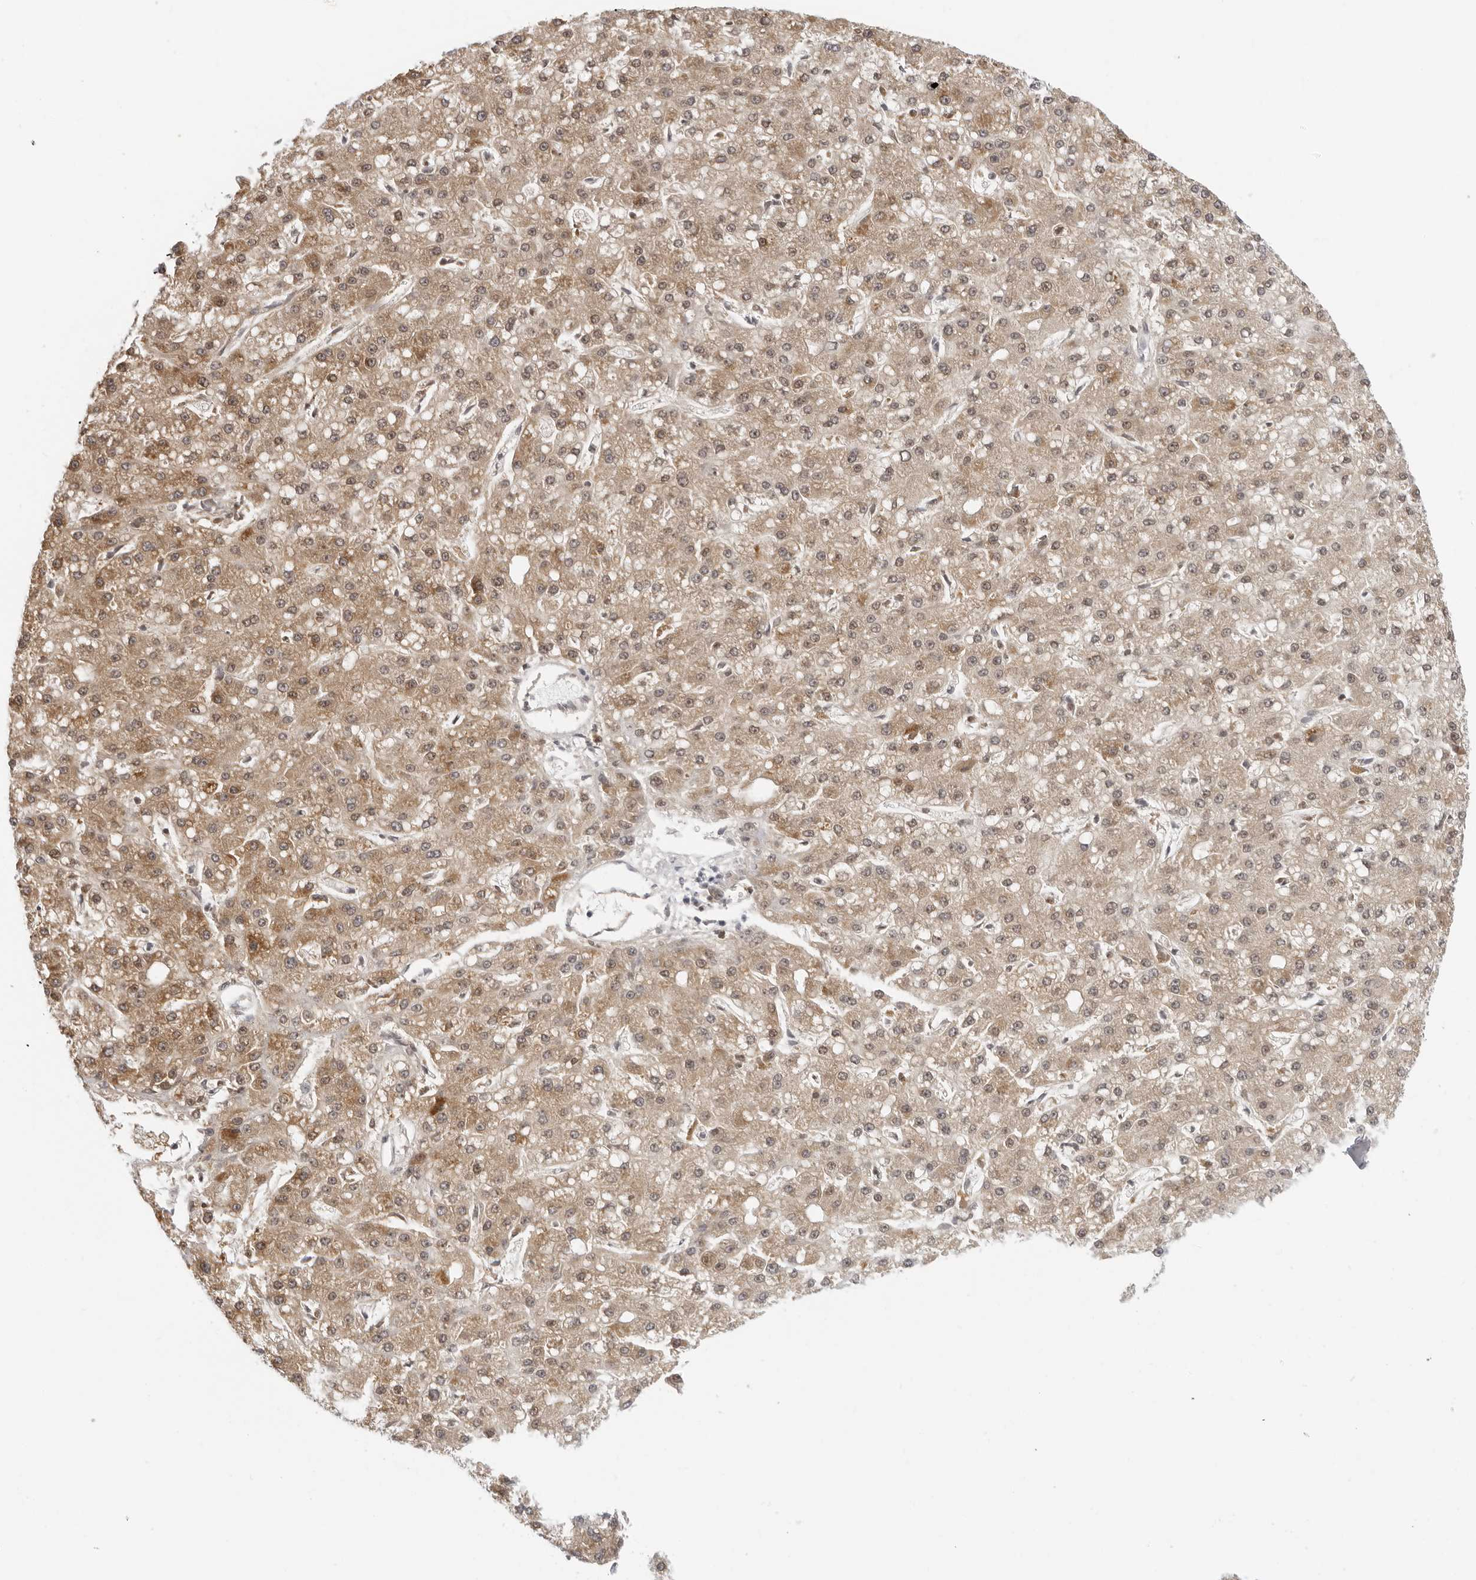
{"staining": {"intensity": "moderate", "quantity": ">75%", "location": "cytoplasmic/membranous,nuclear"}, "tissue": "liver cancer", "cell_type": "Tumor cells", "image_type": "cancer", "snomed": [{"axis": "morphology", "description": "Carcinoma, Hepatocellular, NOS"}, {"axis": "topography", "description": "Liver"}], "caption": "Moderate cytoplasmic/membranous and nuclear staining for a protein is seen in about >75% of tumor cells of liver hepatocellular carcinoma using immunohistochemistry.", "gene": "EDN2", "patient": {"sex": "male", "age": 67}}